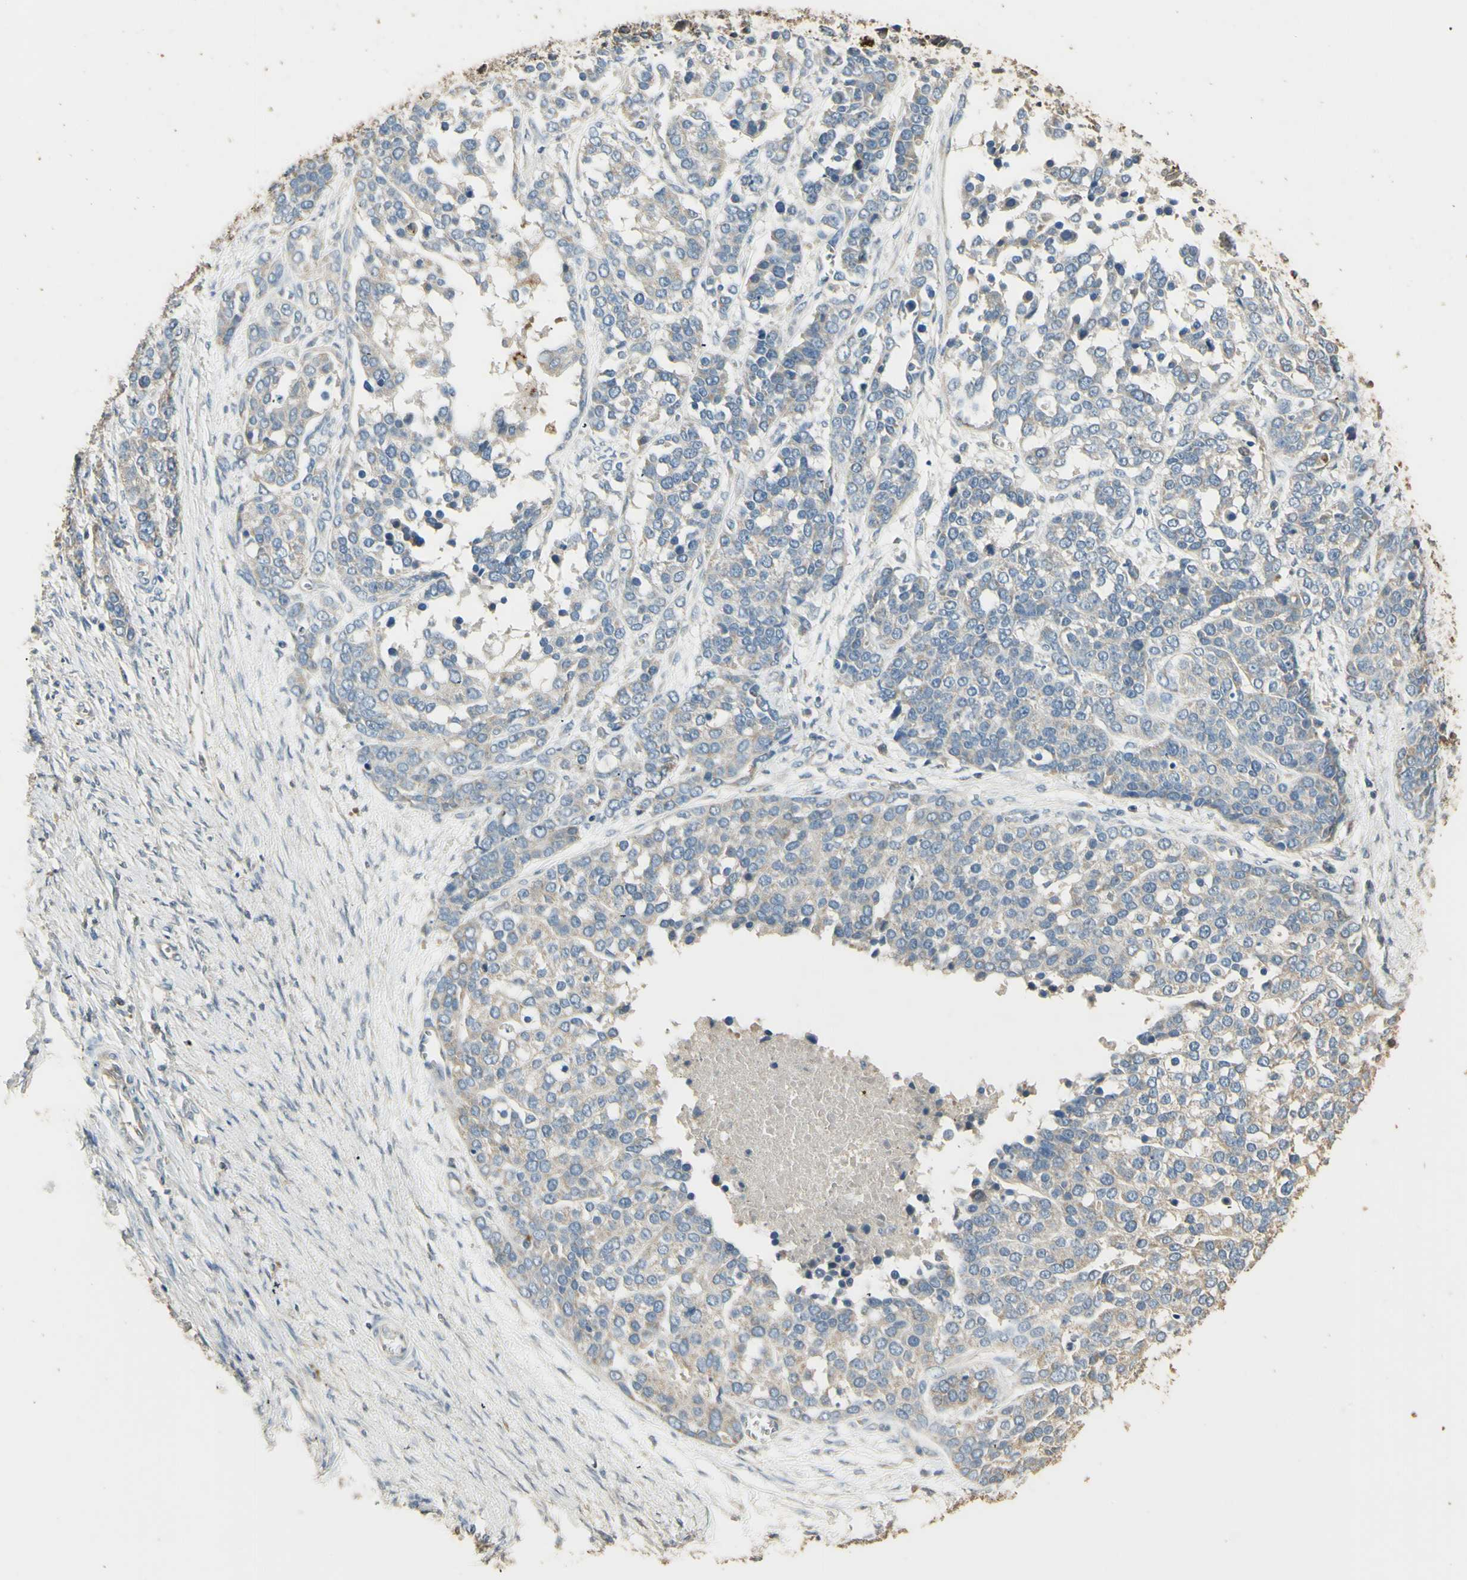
{"staining": {"intensity": "negative", "quantity": "none", "location": "none"}, "tissue": "ovarian cancer", "cell_type": "Tumor cells", "image_type": "cancer", "snomed": [{"axis": "morphology", "description": "Cystadenocarcinoma, serous, NOS"}, {"axis": "topography", "description": "Ovary"}], "caption": "Tumor cells are negative for brown protein staining in ovarian serous cystadenocarcinoma. Brightfield microscopy of IHC stained with DAB (brown) and hematoxylin (blue), captured at high magnification.", "gene": "ARHGEF17", "patient": {"sex": "female", "age": 44}}